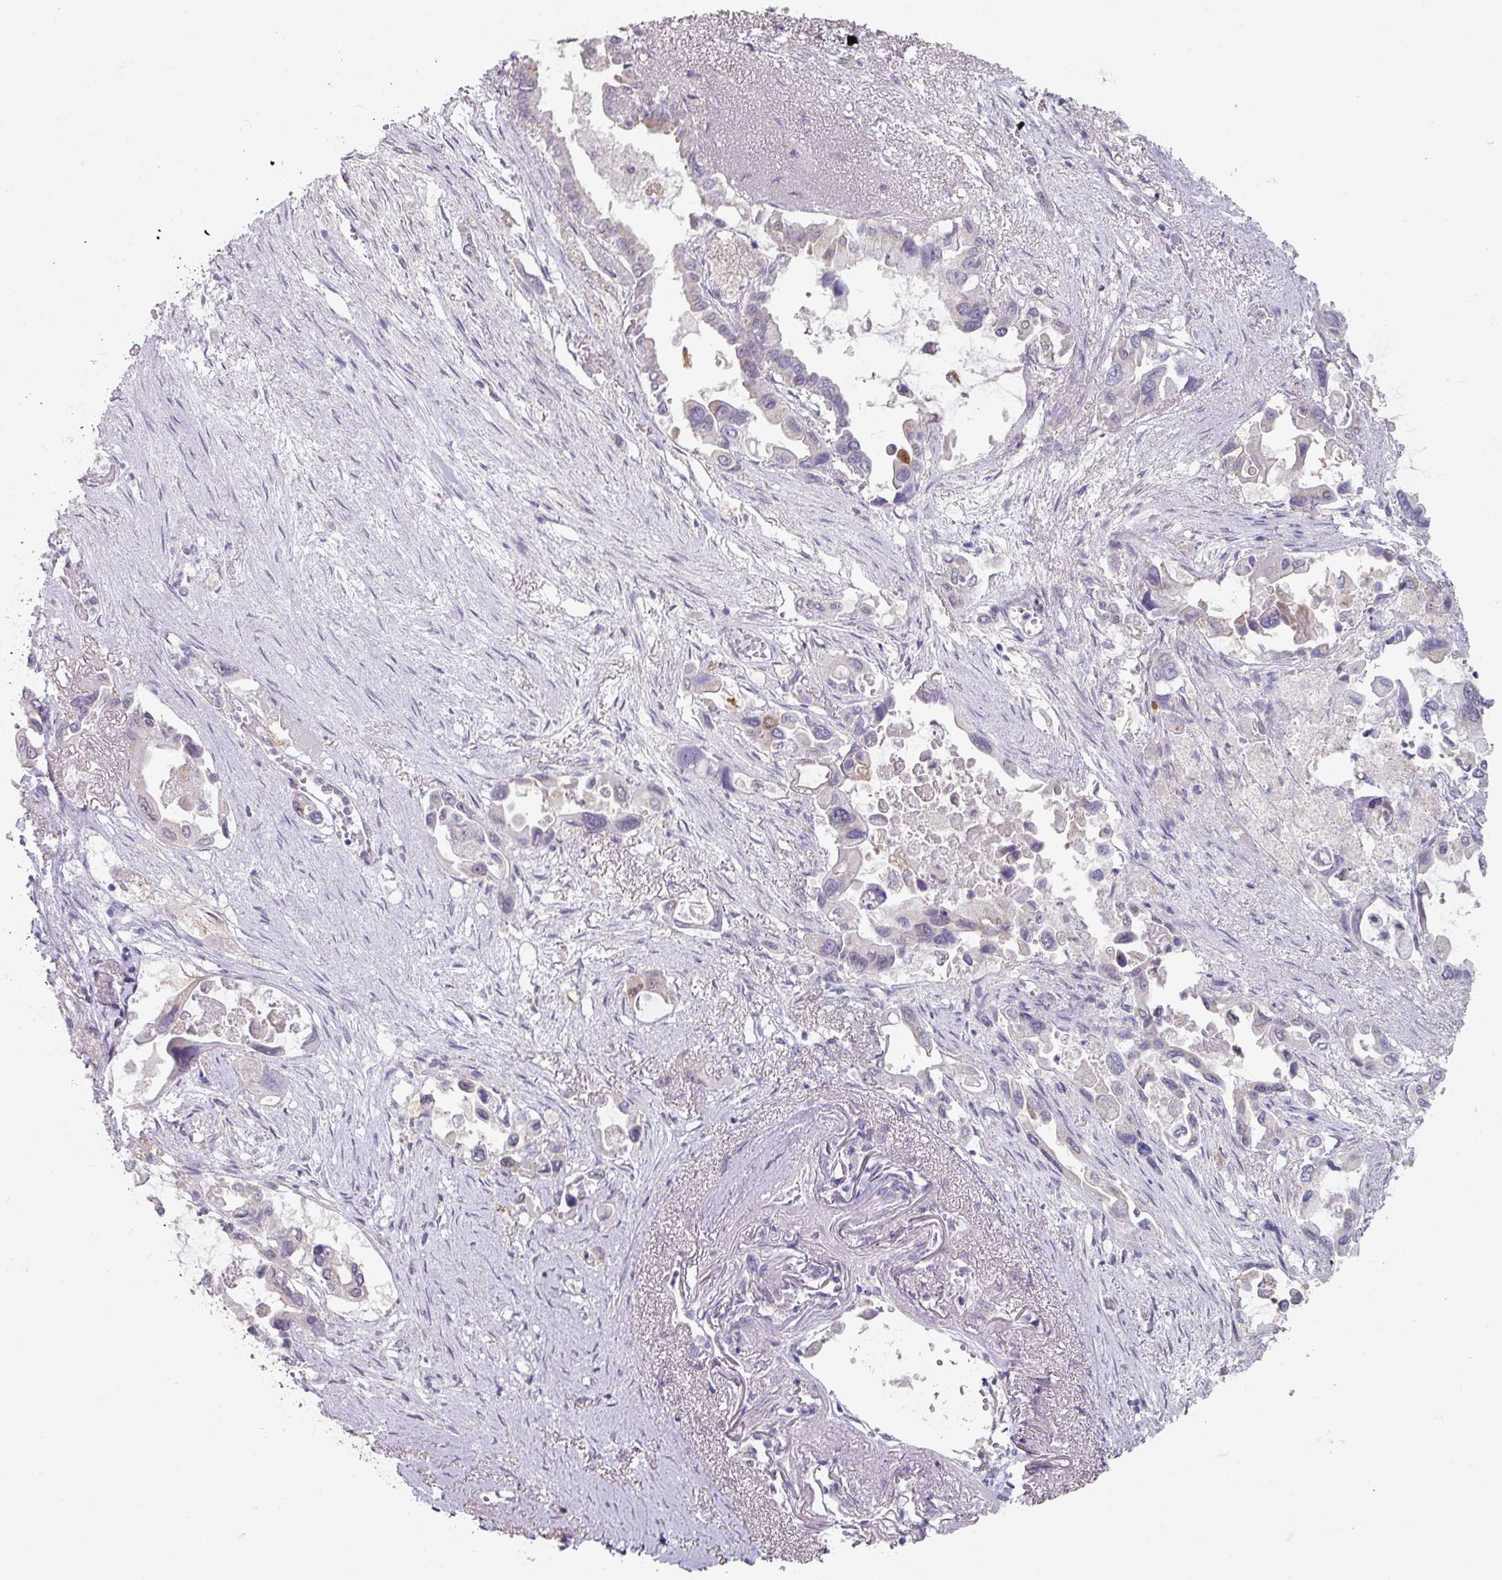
{"staining": {"intensity": "negative", "quantity": "none", "location": "none"}, "tissue": "pancreatic cancer", "cell_type": "Tumor cells", "image_type": "cancer", "snomed": [{"axis": "morphology", "description": "Adenocarcinoma, NOS"}, {"axis": "topography", "description": "Pancreas"}], "caption": "An IHC histopathology image of pancreatic cancer (adenocarcinoma) is shown. There is no staining in tumor cells of pancreatic cancer (adenocarcinoma).", "gene": "SPRR1A", "patient": {"sex": "male", "age": 92}}